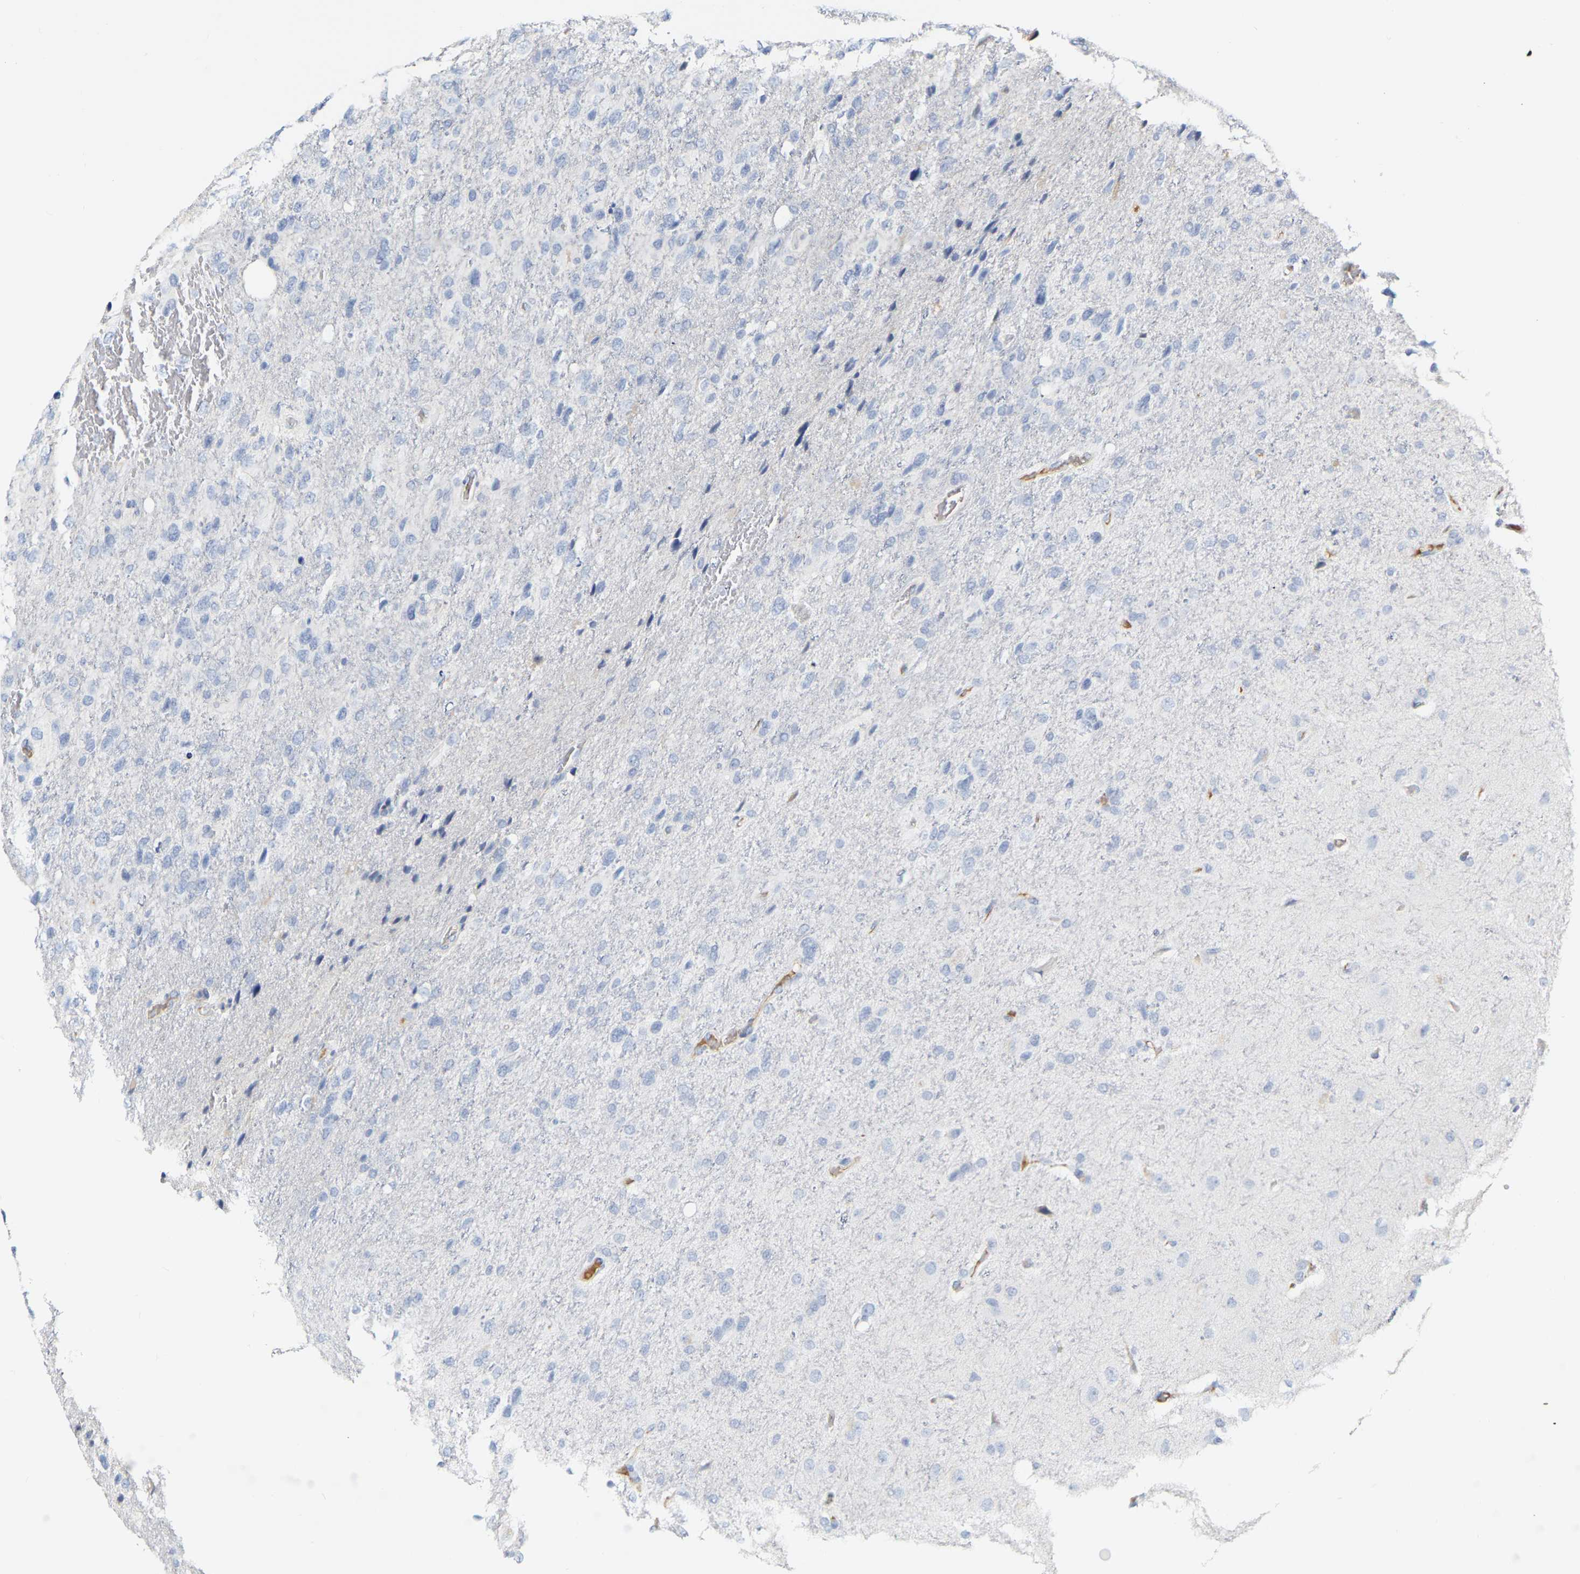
{"staining": {"intensity": "negative", "quantity": "none", "location": "none"}, "tissue": "glioma", "cell_type": "Tumor cells", "image_type": "cancer", "snomed": [{"axis": "morphology", "description": "Glioma, malignant, High grade"}, {"axis": "topography", "description": "Brain"}], "caption": "This histopathology image is of glioma stained with immunohistochemistry to label a protein in brown with the nuclei are counter-stained blue. There is no positivity in tumor cells.", "gene": "GNAS", "patient": {"sex": "female", "age": 58}}